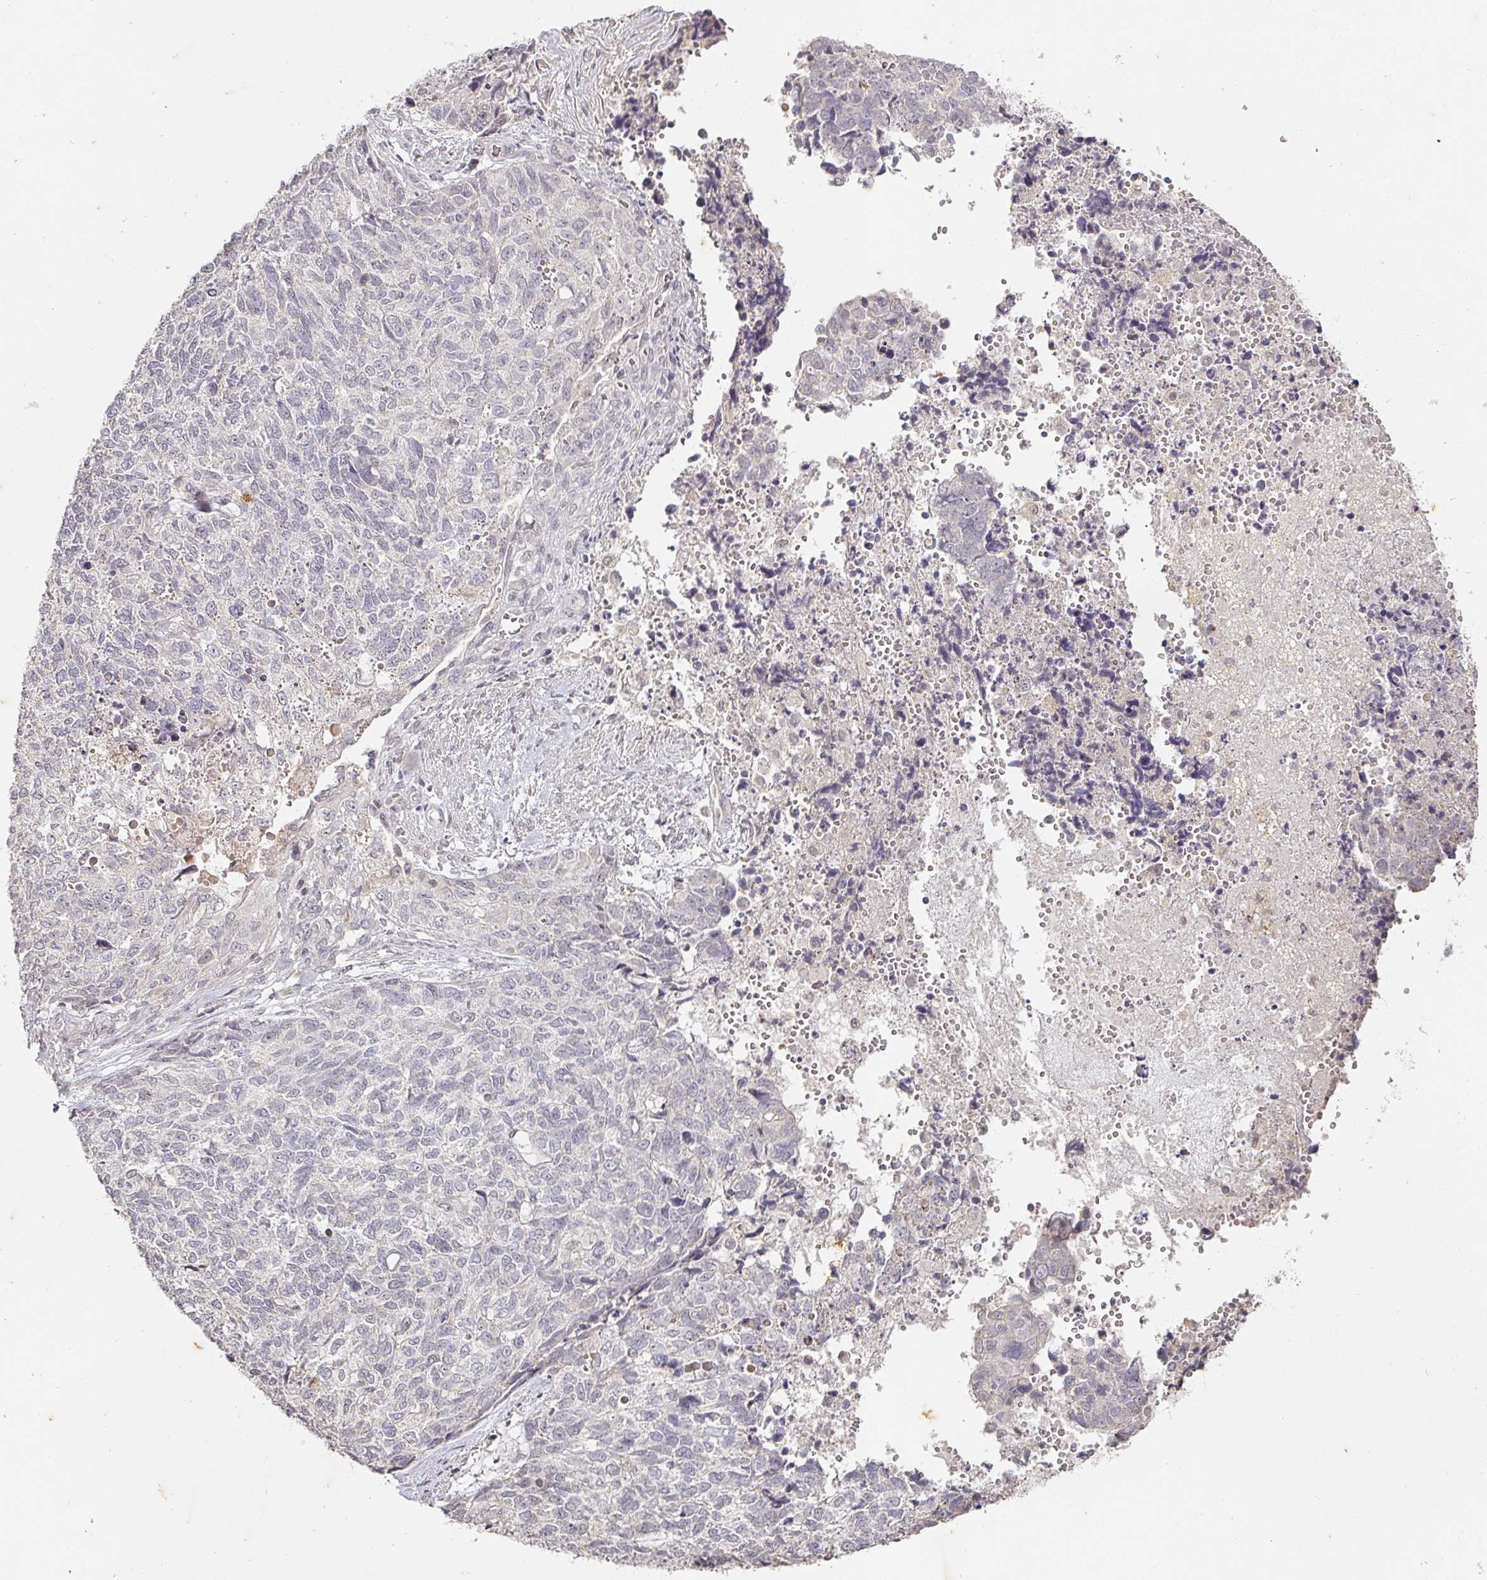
{"staining": {"intensity": "negative", "quantity": "none", "location": "none"}, "tissue": "cervical cancer", "cell_type": "Tumor cells", "image_type": "cancer", "snomed": [{"axis": "morphology", "description": "Squamous cell carcinoma, NOS"}, {"axis": "topography", "description": "Cervix"}], "caption": "Immunohistochemical staining of cervical squamous cell carcinoma reveals no significant positivity in tumor cells.", "gene": "CAPN5", "patient": {"sex": "female", "age": 63}}